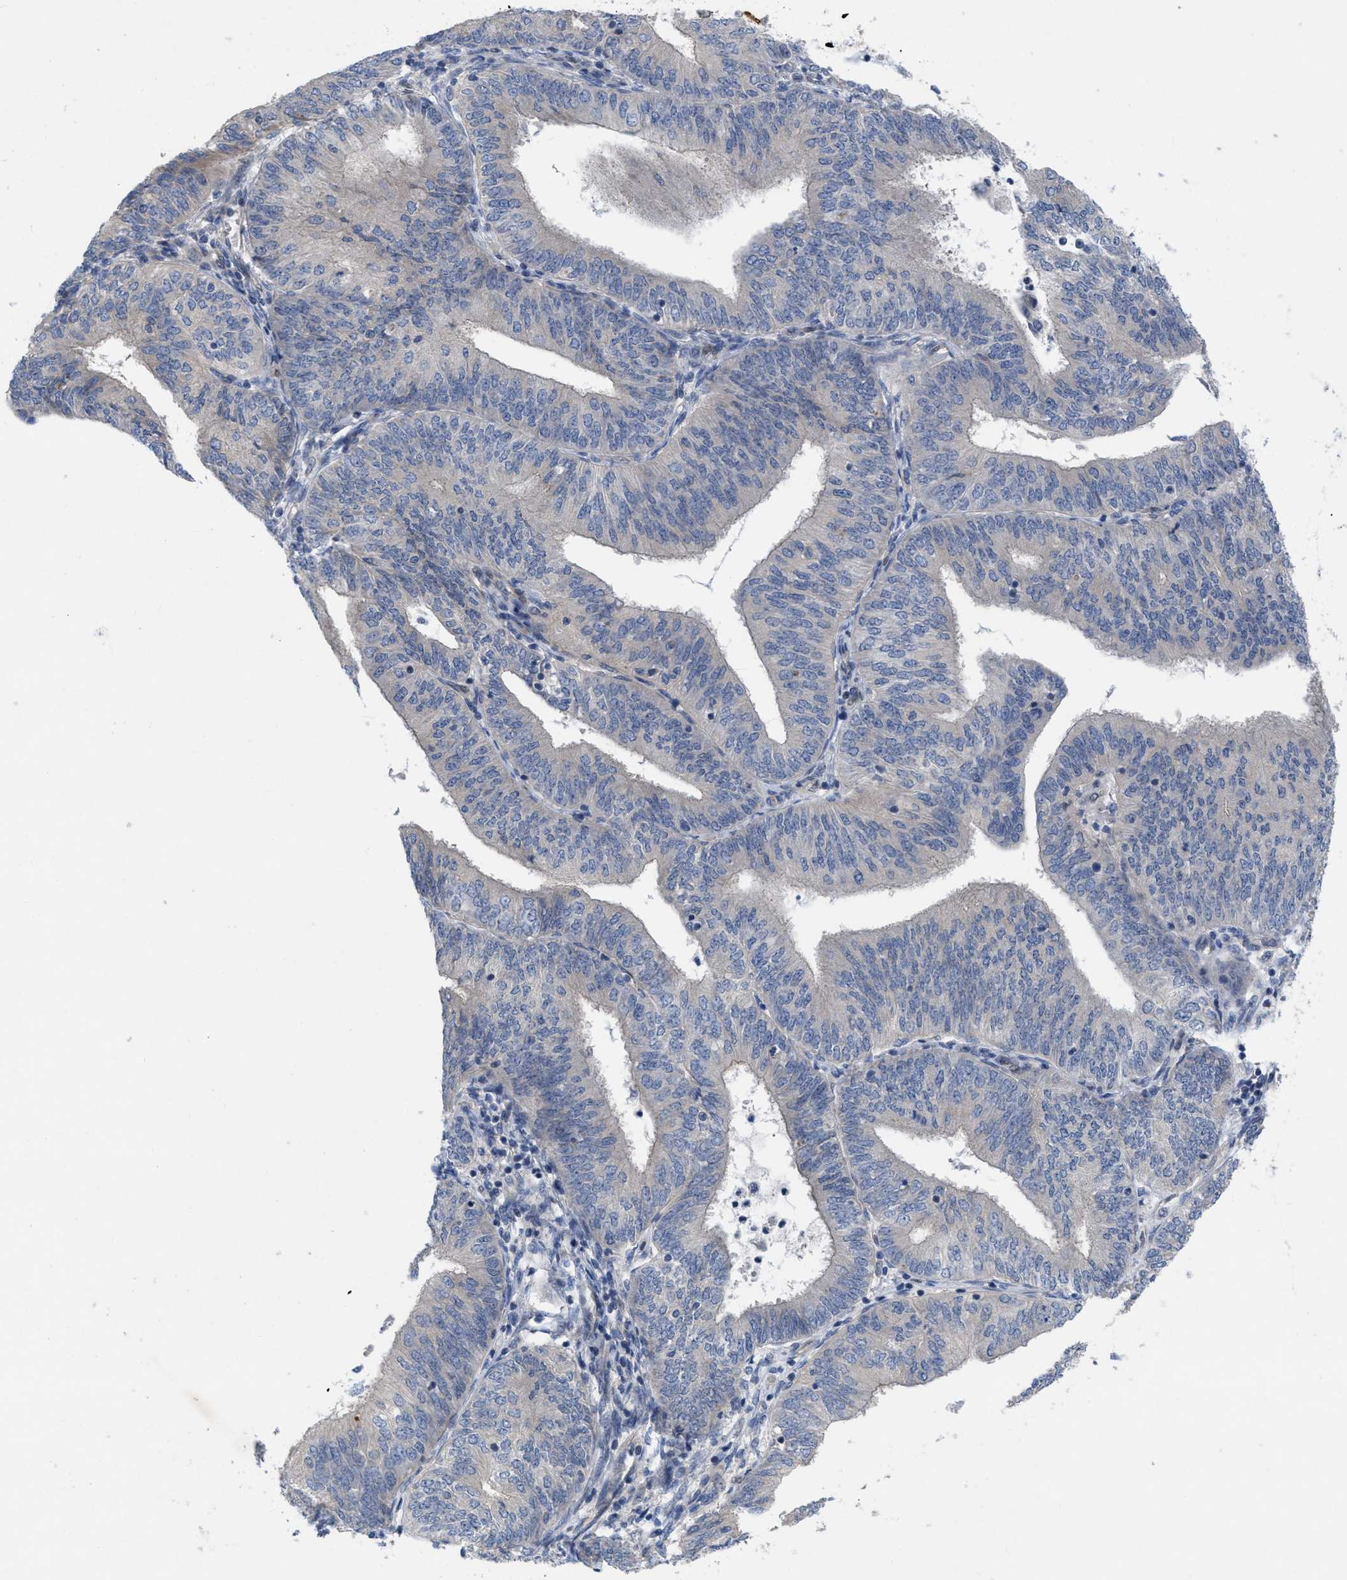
{"staining": {"intensity": "negative", "quantity": "none", "location": "none"}, "tissue": "endometrial cancer", "cell_type": "Tumor cells", "image_type": "cancer", "snomed": [{"axis": "morphology", "description": "Adenocarcinoma, NOS"}, {"axis": "topography", "description": "Endometrium"}], "caption": "Tumor cells show no significant protein positivity in endometrial cancer (adenocarcinoma). Brightfield microscopy of immunohistochemistry (IHC) stained with DAB (3,3'-diaminobenzidine) (brown) and hematoxylin (blue), captured at high magnification.", "gene": "NDEL1", "patient": {"sex": "female", "age": 58}}